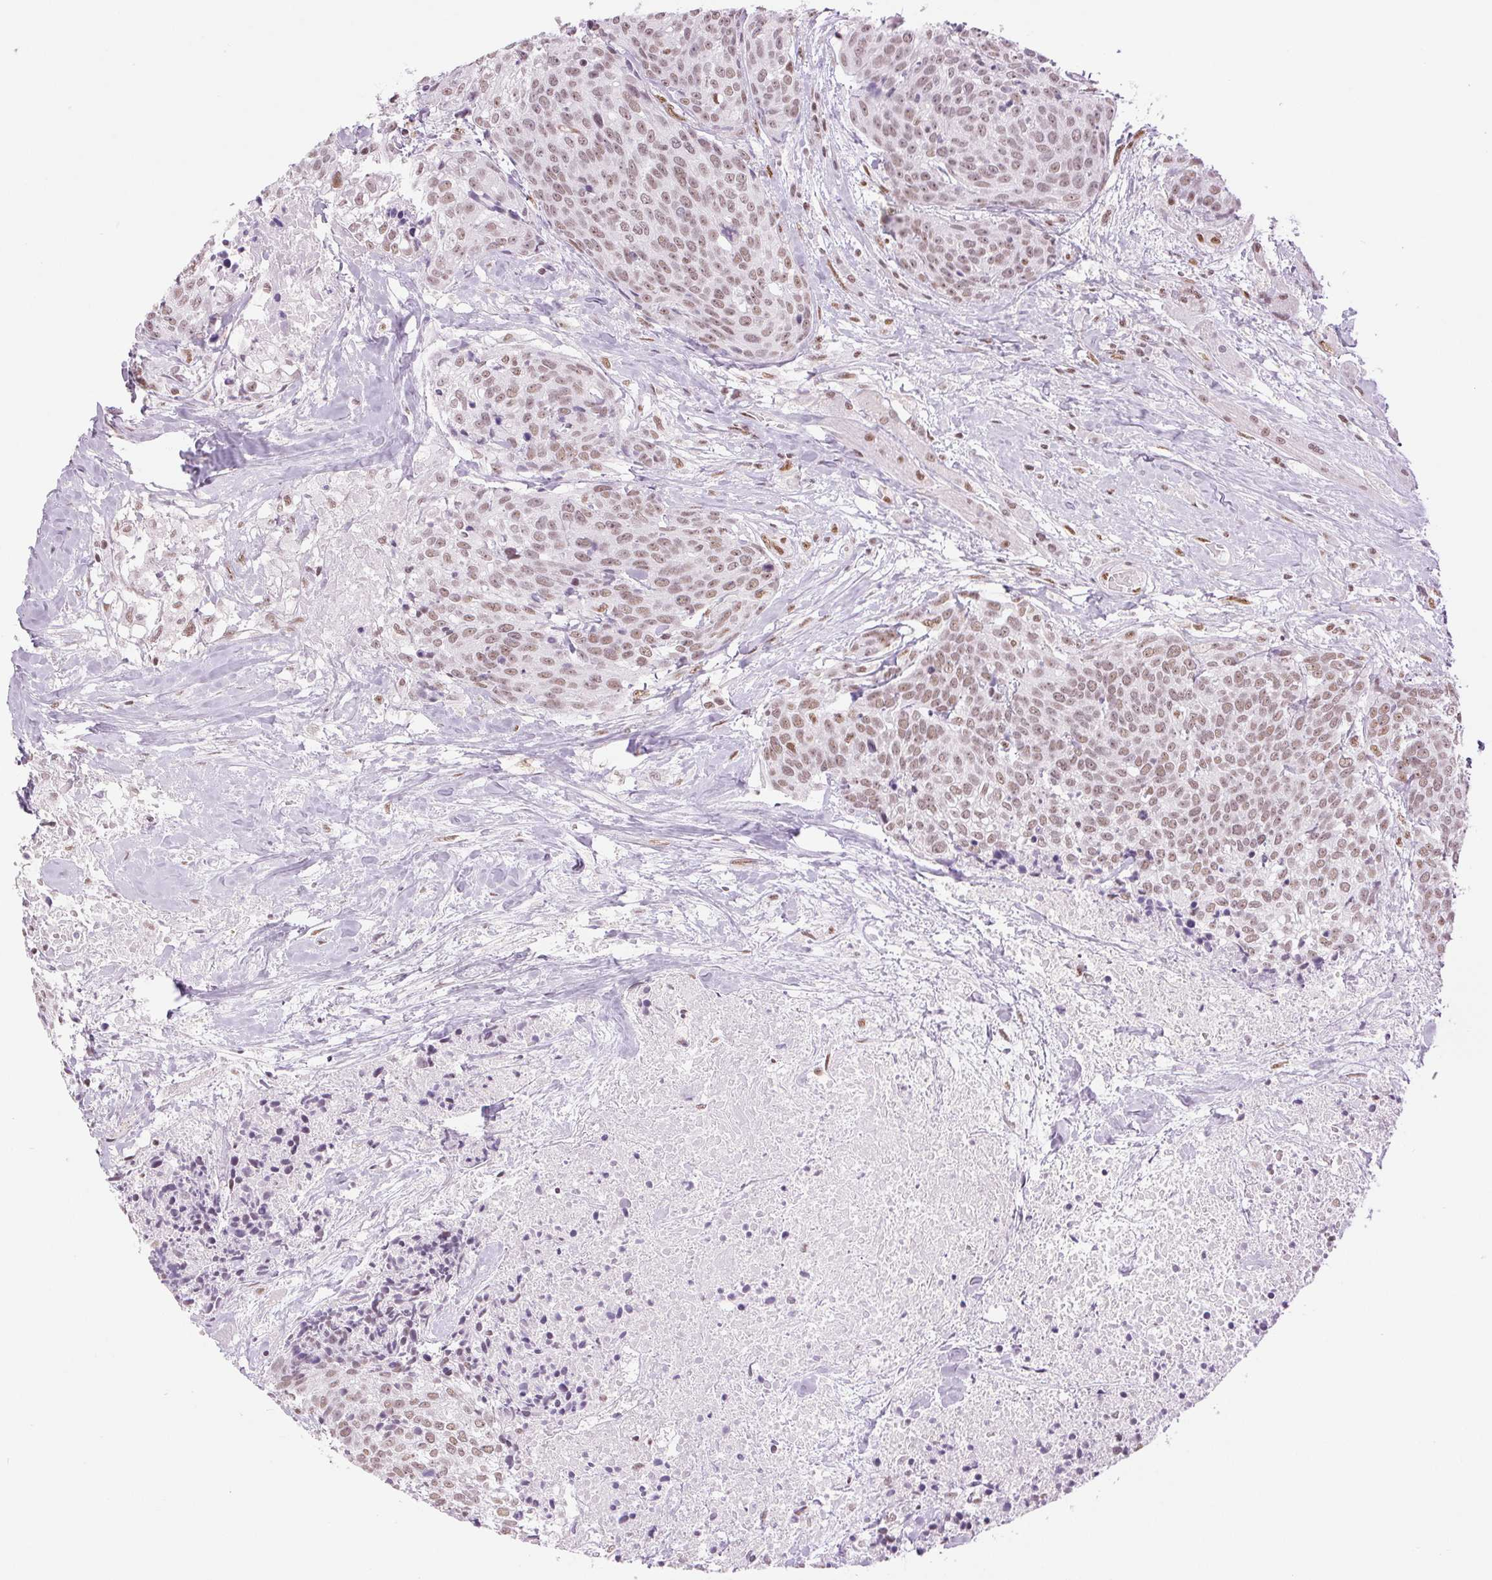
{"staining": {"intensity": "weak", "quantity": ">75%", "location": "nuclear"}, "tissue": "head and neck cancer", "cell_type": "Tumor cells", "image_type": "cancer", "snomed": [{"axis": "morphology", "description": "Squamous cell carcinoma, NOS"}, {"axis": "topography", "description": "Oral tissue"}, {"axis": "topography", "description": "Head-Neck"}], "caption": "DAB immunohistochemical staining of head and neck squamous cell carcinoma reveals weak nuclear protein staining in approximately >75% of tumor cells.", "gene": "ZFR2", "patient": {"sex": "male", "age": 64}}